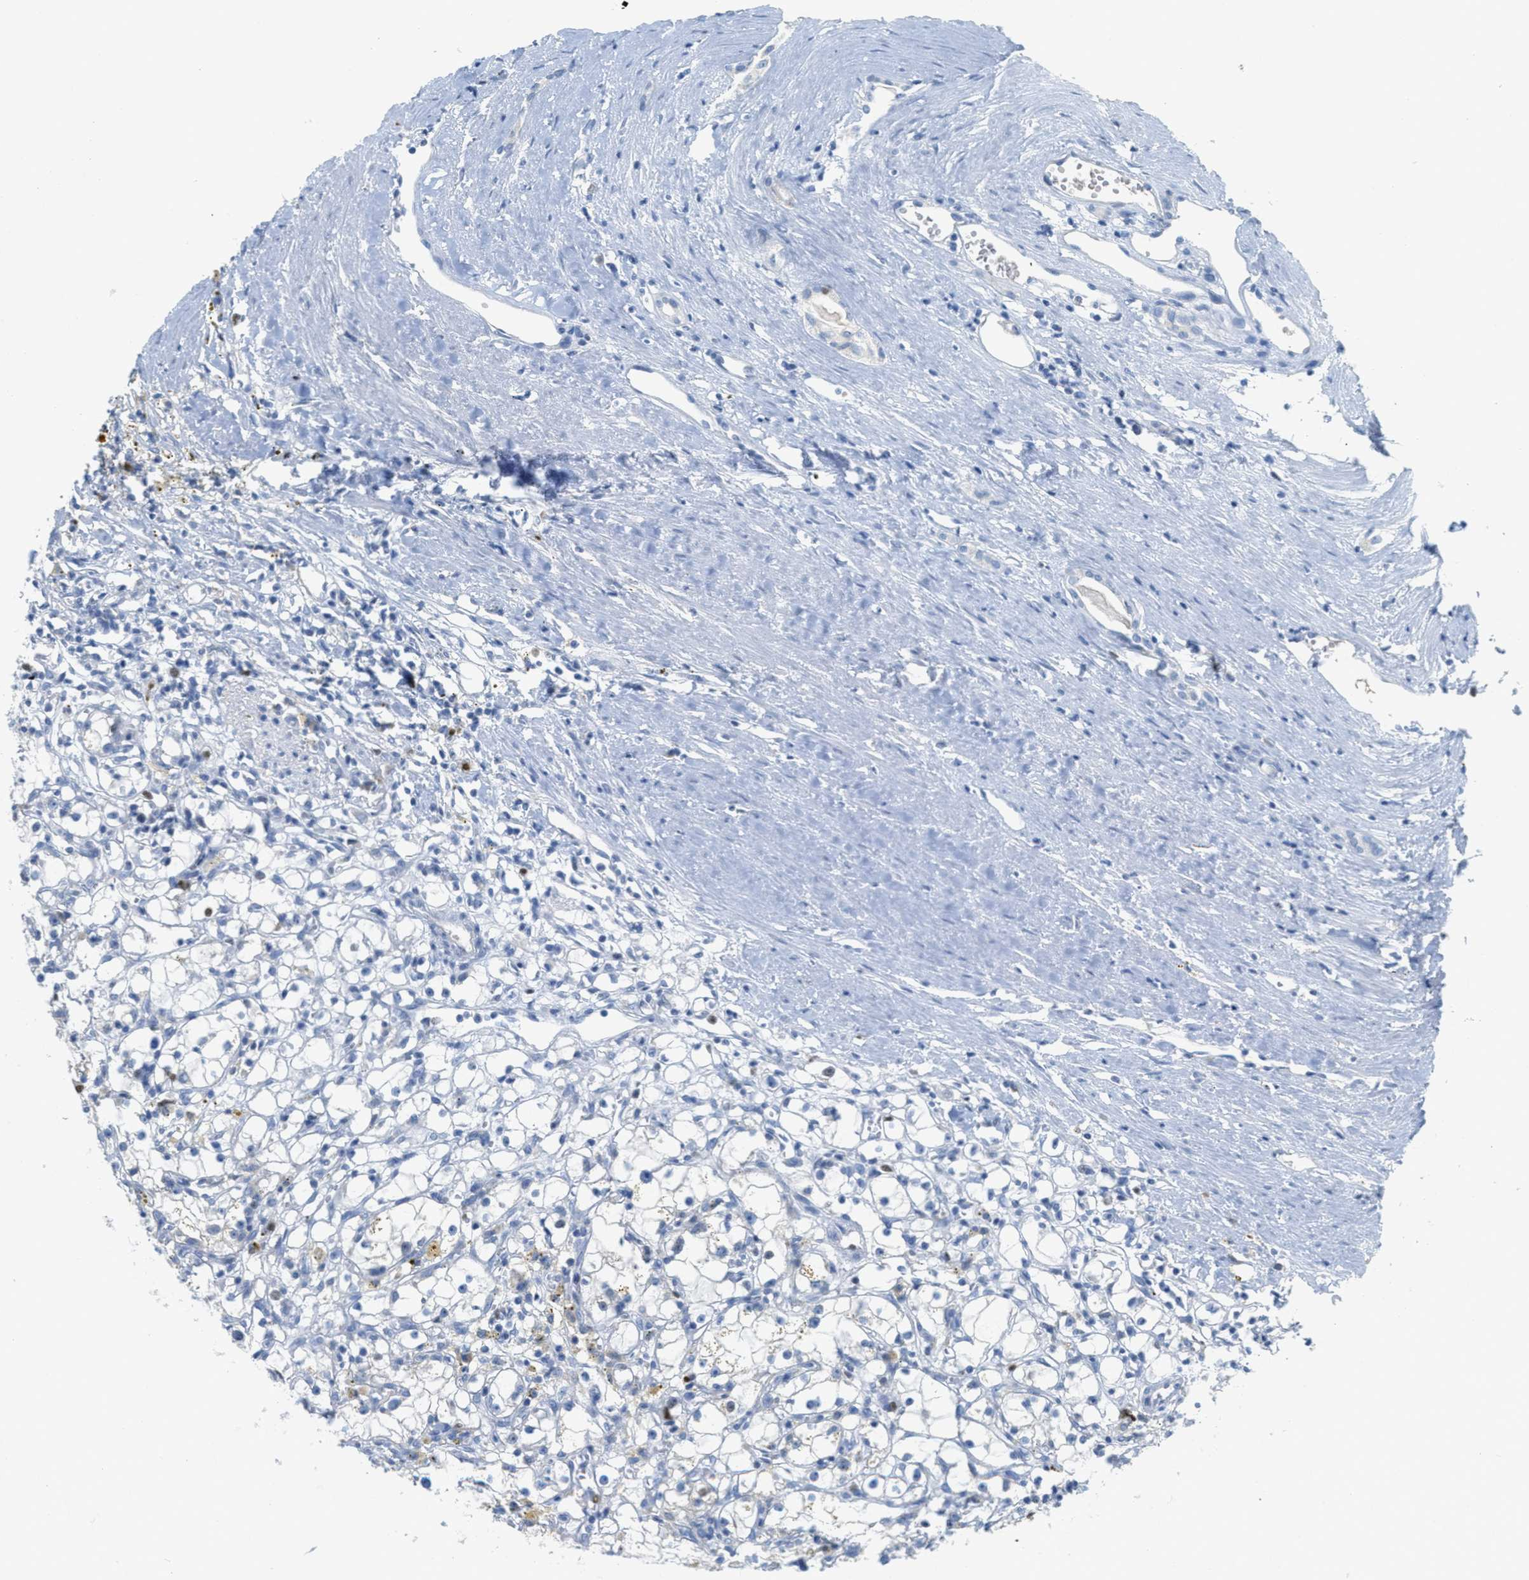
{"staining": {"intensity": "negative", "quantity": "none", "location": "none"}, "tissue": "renal cancer", "cell_type": "Tumor cells", "image_type": "cancer", "snomed": [{"axis": "morphology", "description": "Adenocarcinoma, NOS"}, {"axis": "topography", "description": "Kidney"}], "caption": "A high-resolution micrograph shows IHC staining of renal cancer (adenocarcinoma), which exhibits no significant positivity in tumor cells. The staining is performed using DAB (3,3'-diaminobenzidine) brown chromogen with nuclei counter-stained in using hematoxylin.", "gene": "ORC6", "patient": {"sex": "male", "age": 56}}